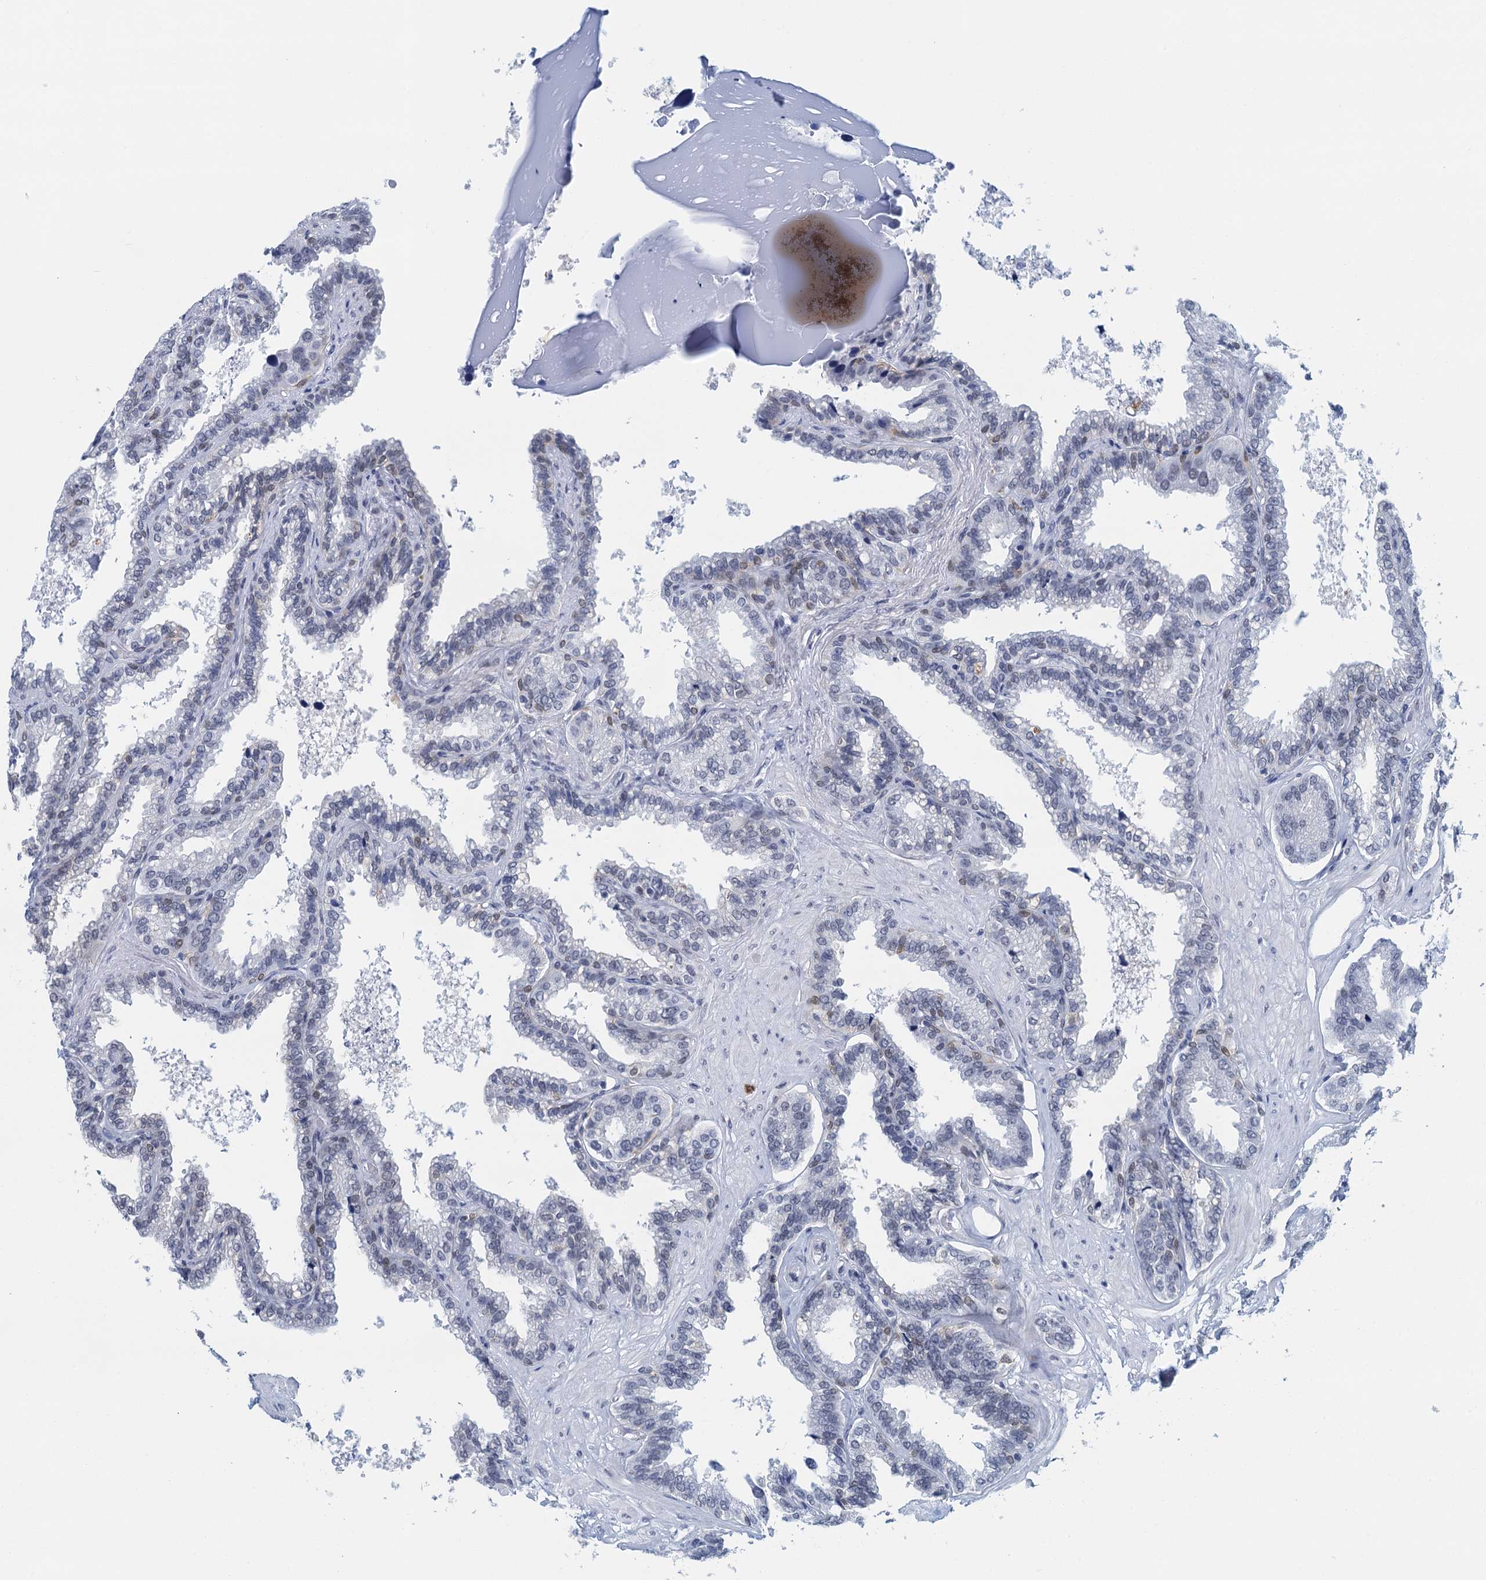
{"staining": {"intensity": "moderate", "quantity": "<25%", "location": "cytoplasmic/membranous"}, "tissue": "seminal vesicle", "cell_type": "Glandular cells", "image_type": "normal", "snomed": [{"axis": "morphology", "description": "Normal tissue, NOS"}, {"axis": "topography", "description": "Seminal veicle"}], "caption": "Benign seminal vesicle reveals moderate cytoplasmic/membranous staining in approximately <25% of glandular cells (DAB IHC, brown staining for protein, blue staining for nuclei)..", "gene": "EPS8L1", "patient": {"sex": "male", "age": 46}}